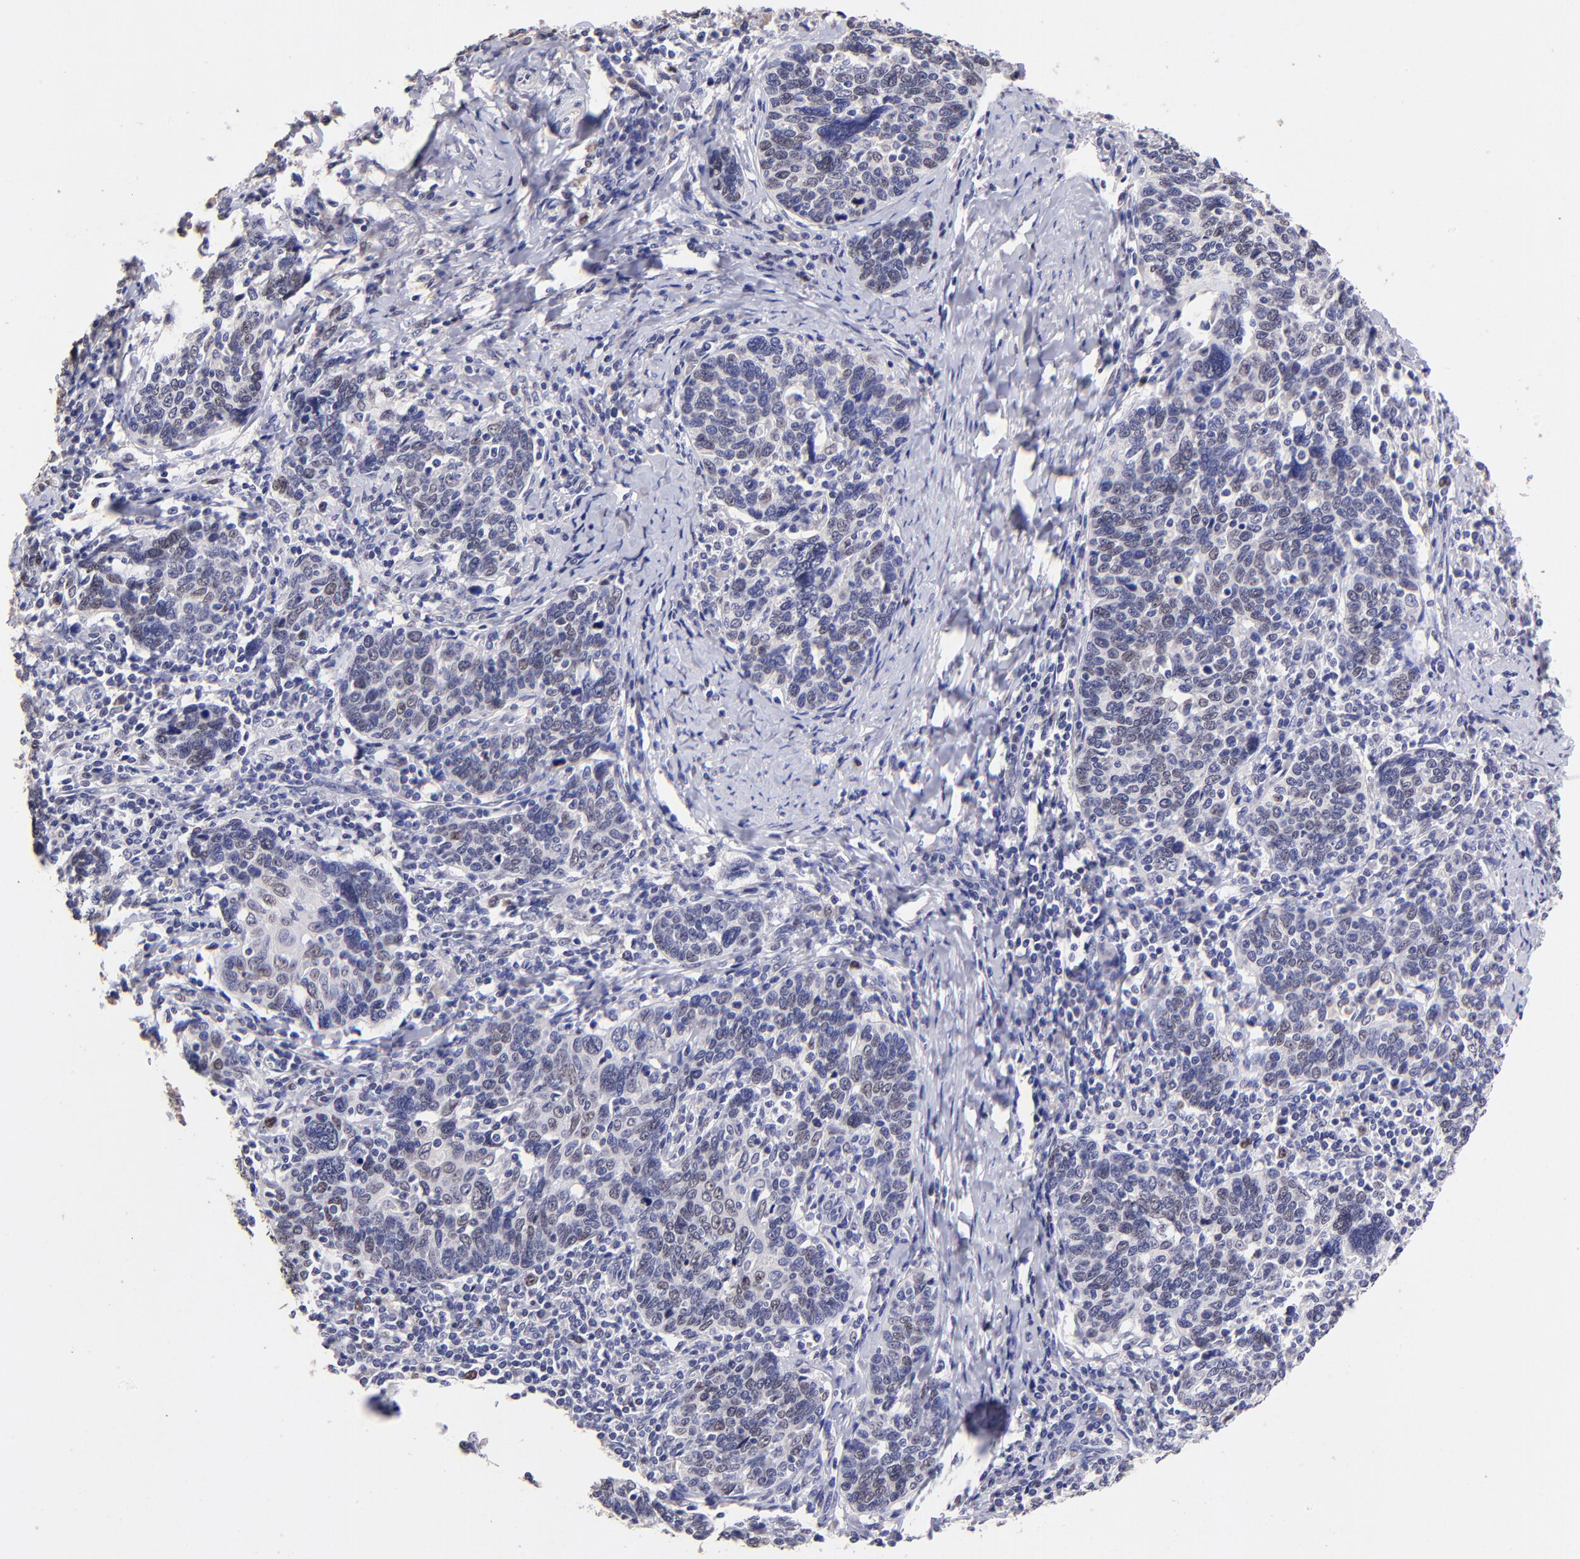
{"staining": {"intensity": "weak", "quantity": "25%-75%", "location": "nuclear"}, "tissue": "cervical cancer", "cell_type": "Tumor cells", "image_type": "cancer", "snomed": [{"axis": "morphology", "description": "Squamous cell carcinoma, NOS"}, {"axis": "topography", "description": "Cervix"}], "caption": "Immunohistochemistry (IHC) of squamous cell carcinoma (cervical) displays low levels of weak nuclear staining in approximately 25%-75% of tumor cells. Nuclei are stained in blue.", "gene": "DNMT1", "patient": {"sex": "female", "age": 41}}